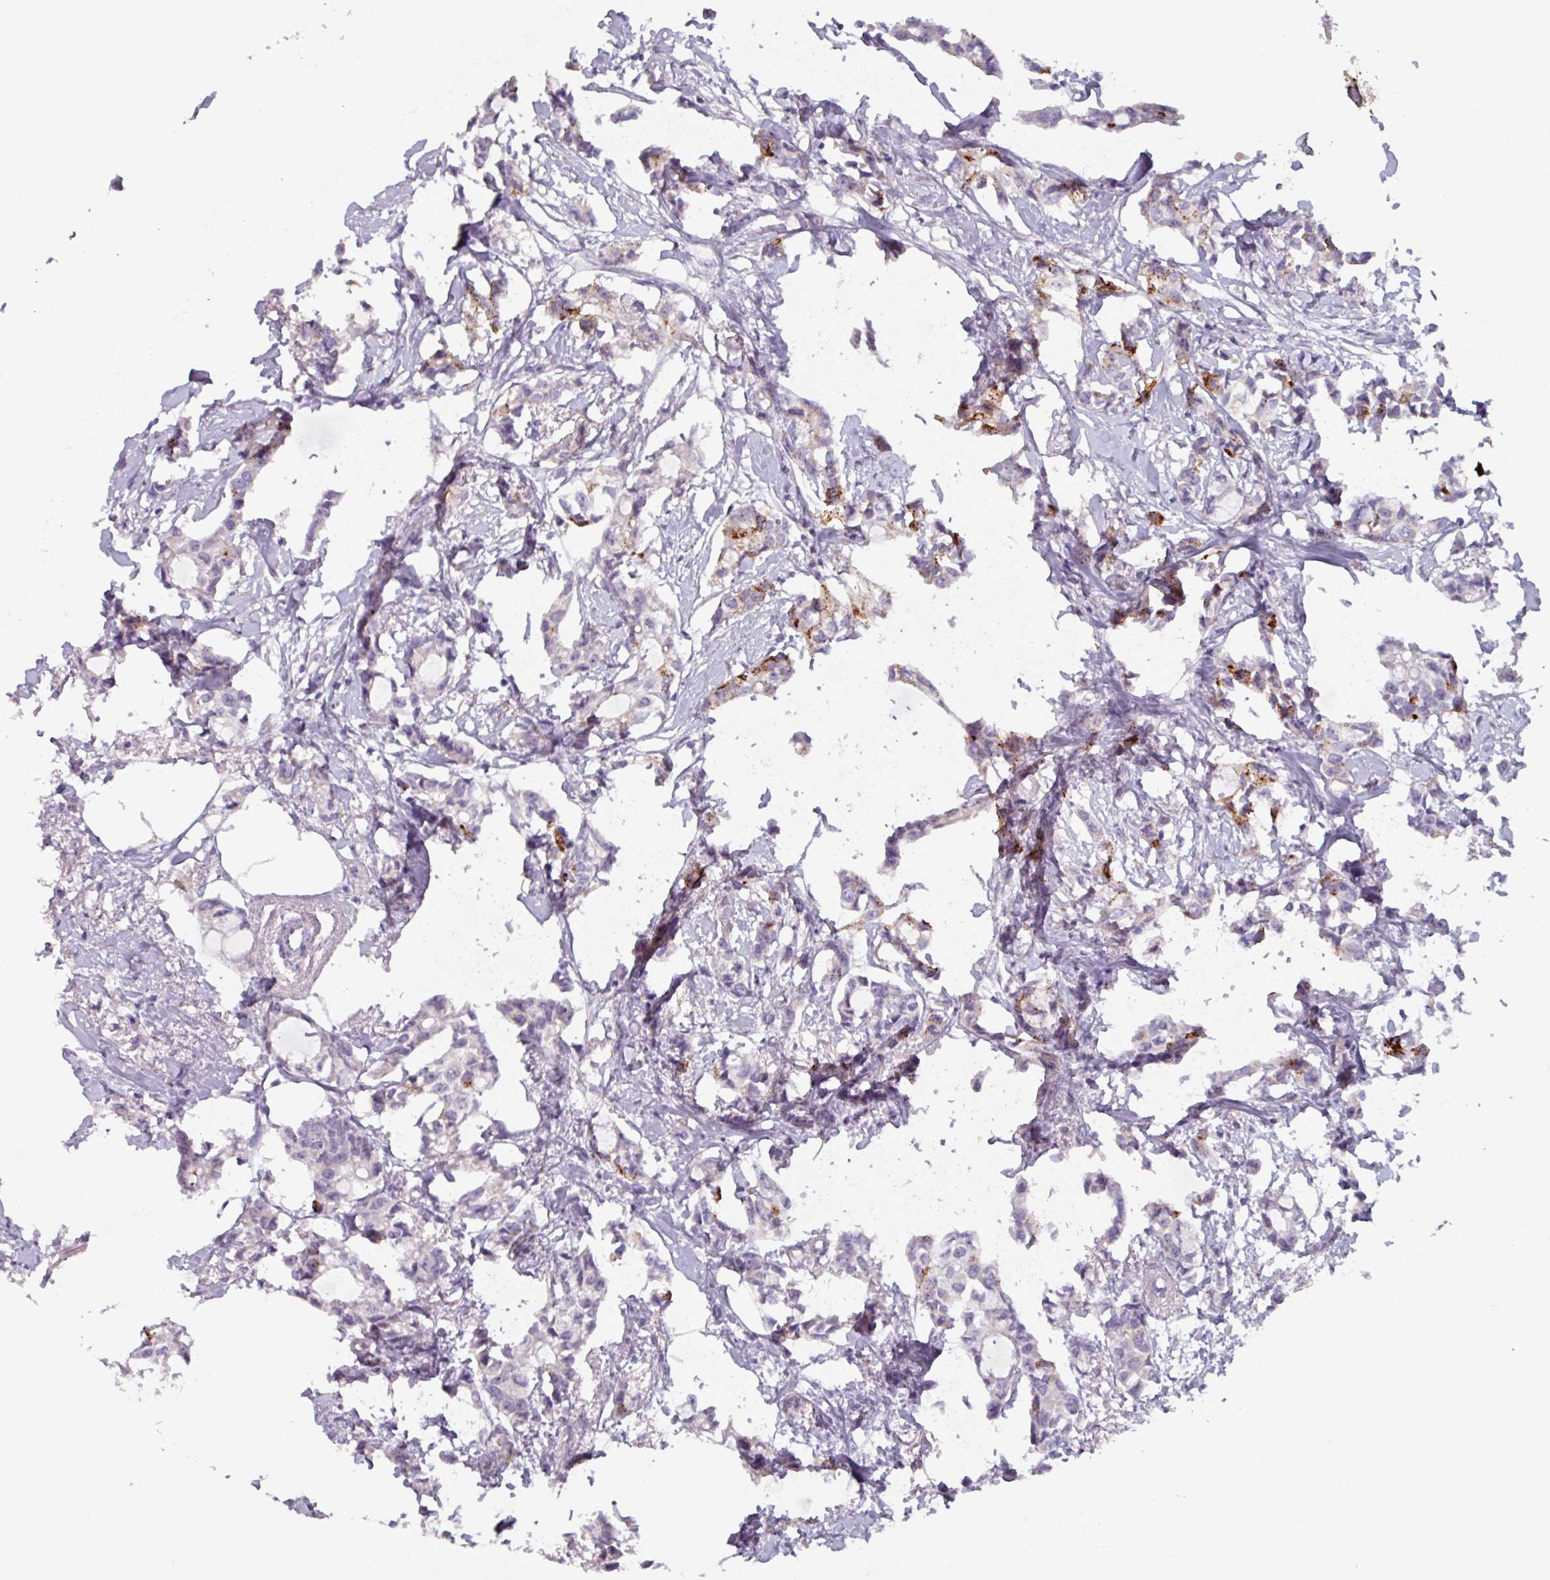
{"staining": {"intensity": "moderate", "quantity": "<25%", "location": "cytoplasmic/membranous"}, "tissue": "breast cancer", "cell_type": "Tumor cells", "image_type": "cancer", "snomed": [{"axis": "morphology", "description": "Duct carcinoma"}, {"axis": "topography", "description": "Breast"}], "caption": "Protein staining of intraductal carcinoma (breast) tissue exhibits moderate cytoplasmic/membranous positivity in approximately <25% of tumor cells. The staining was performed using DAB to visualize the protein expression in brown, while the nuclei were stained in blue with hematoxylin (Magnification: 20x).", "gene": "OR2T10", "patient": {"sex": "female", "age": 73}}